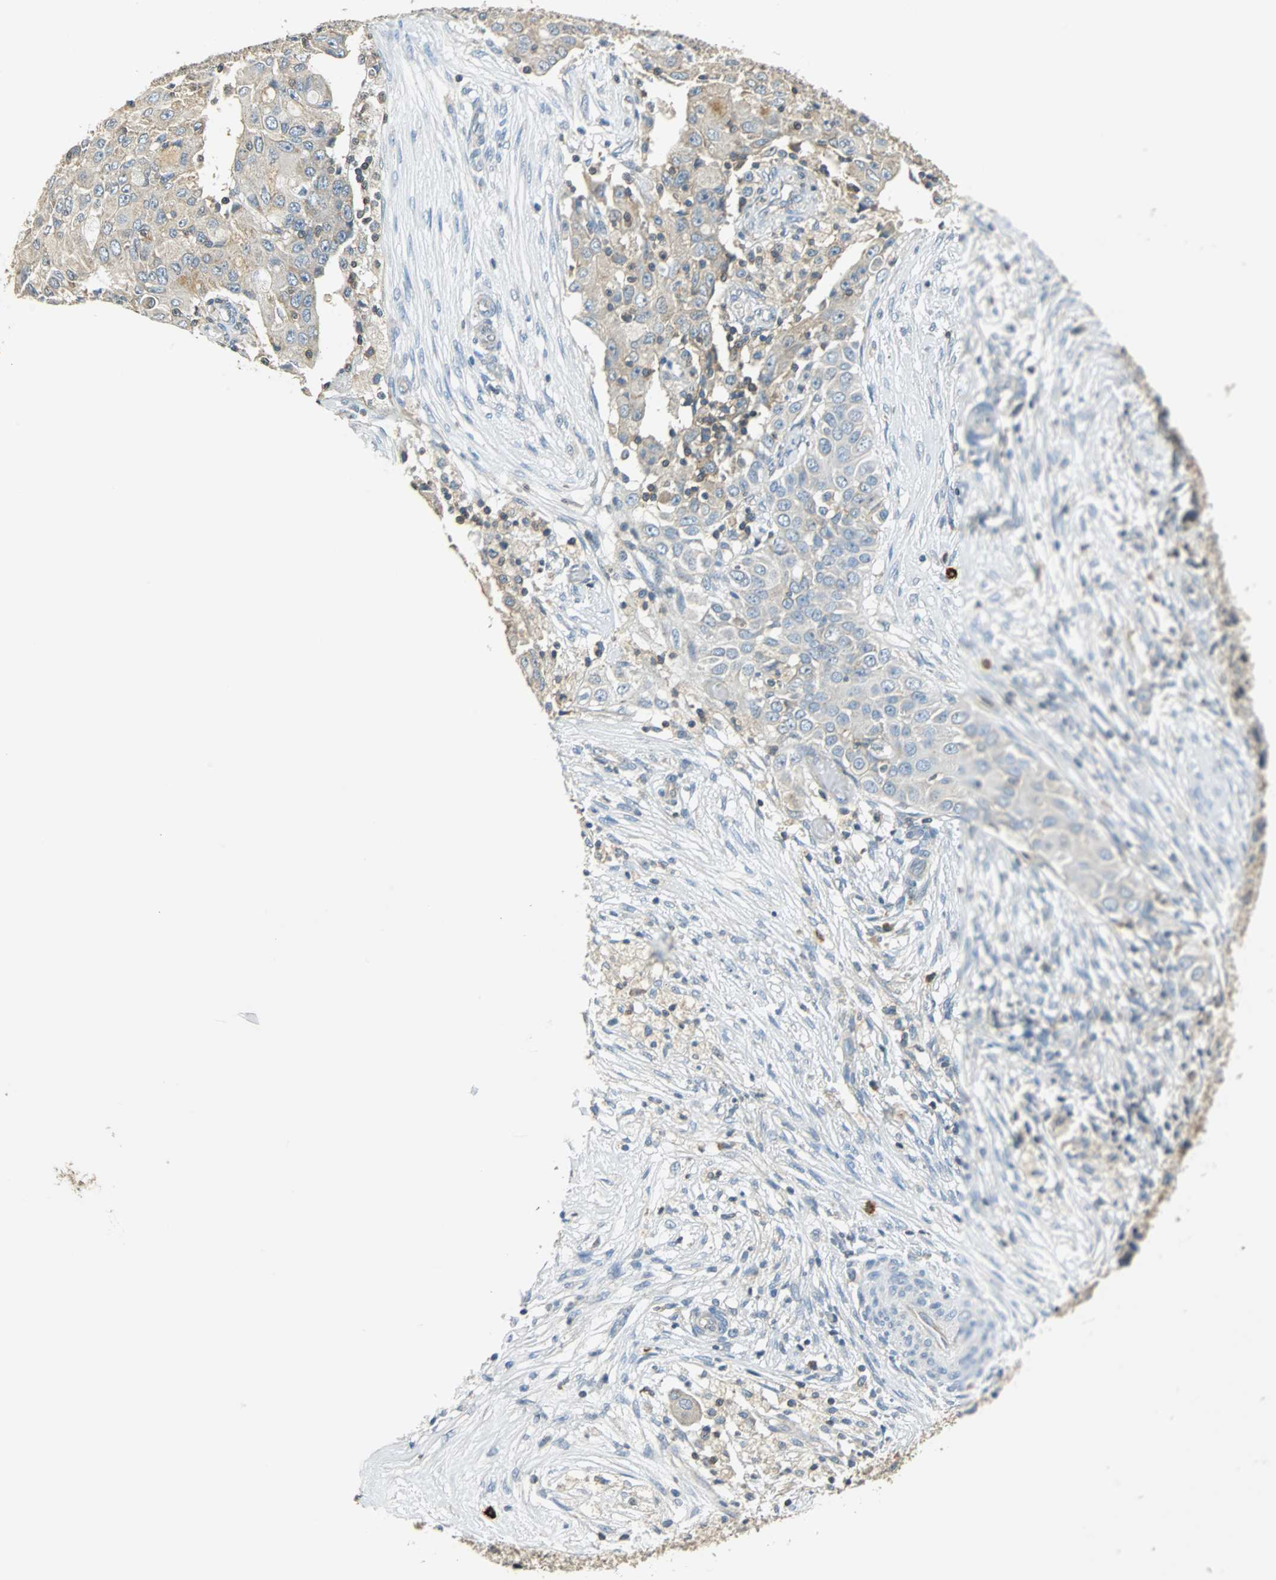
{"staining": {"intensity": "weak", "quantity": ">75%", "location": "cytoplasmic/membranous"}, "tissue": "ovarian cancer", "cell_type": "Tumor cells", "image_type": "cancer", "snomed": [{"axis": "morphology", "description": "Carcinoma, endometroid"}, {"axis": "topography", "description": "Ovary"}], "caption": "Protein positivity by immunohistochemistry (IHC) demonstrates weak cytoplasmic/membranous staining in about >75% of tumor cells in ovarian endometroid carcinoma.", "gene": "CPA3", "patient": {"sex": "female", "age": 42}}